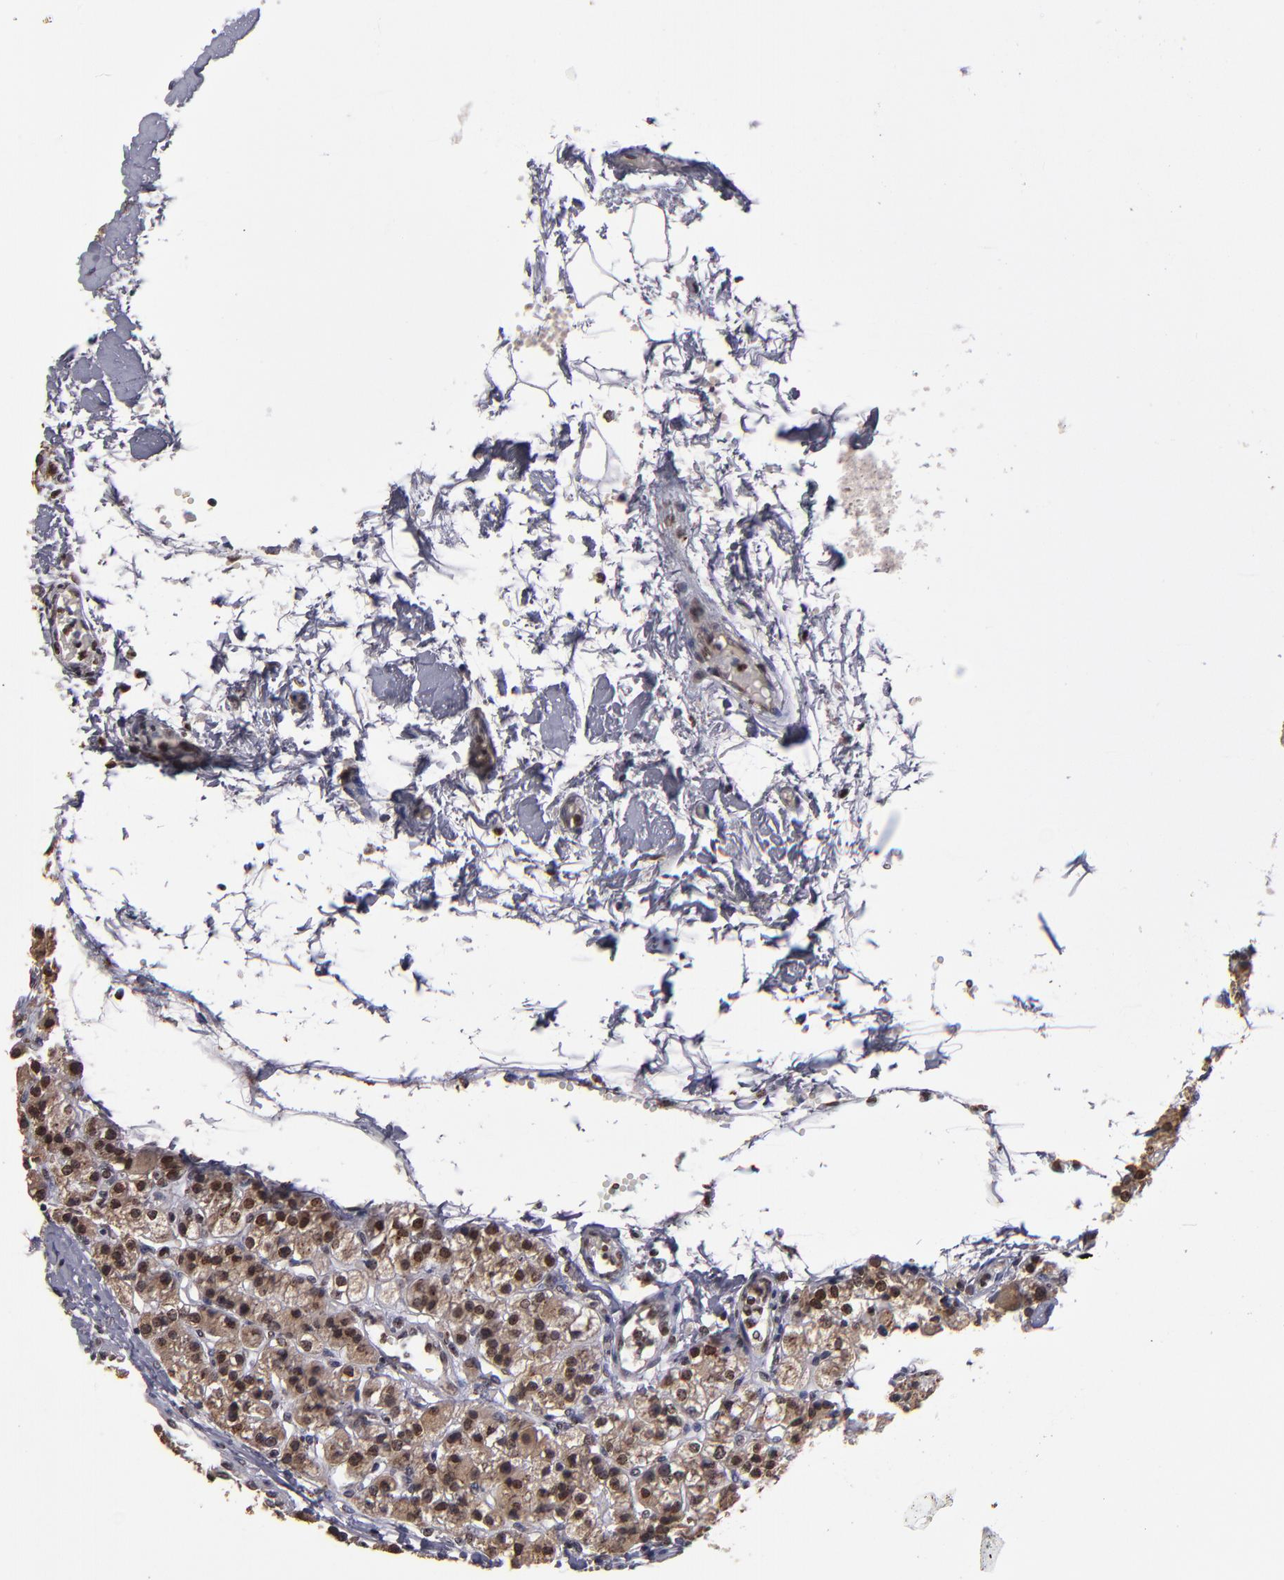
{"staining": {"intensity": "moderate", "quantity": ">75%", "location": "cytoplasmic/membranous,nuclear"}, "tissue": "parathyroid gland", "cell_type": "Glandular cells", "image_type": "normal", "snomed": [{"axis": "morphology", "description": "Normal tissue, NOS"}, {"axis": "topography", "description": "Parathyroid gland"}], "caption": "Human parathyroid gland stained for a protein (brown) exhibits moderate cytoplasmic/membranous,nuclear positive staining in about >75% of glandular cells.", "gene": "CSDC2", "patient": {"sex": "female", "age": 58}}